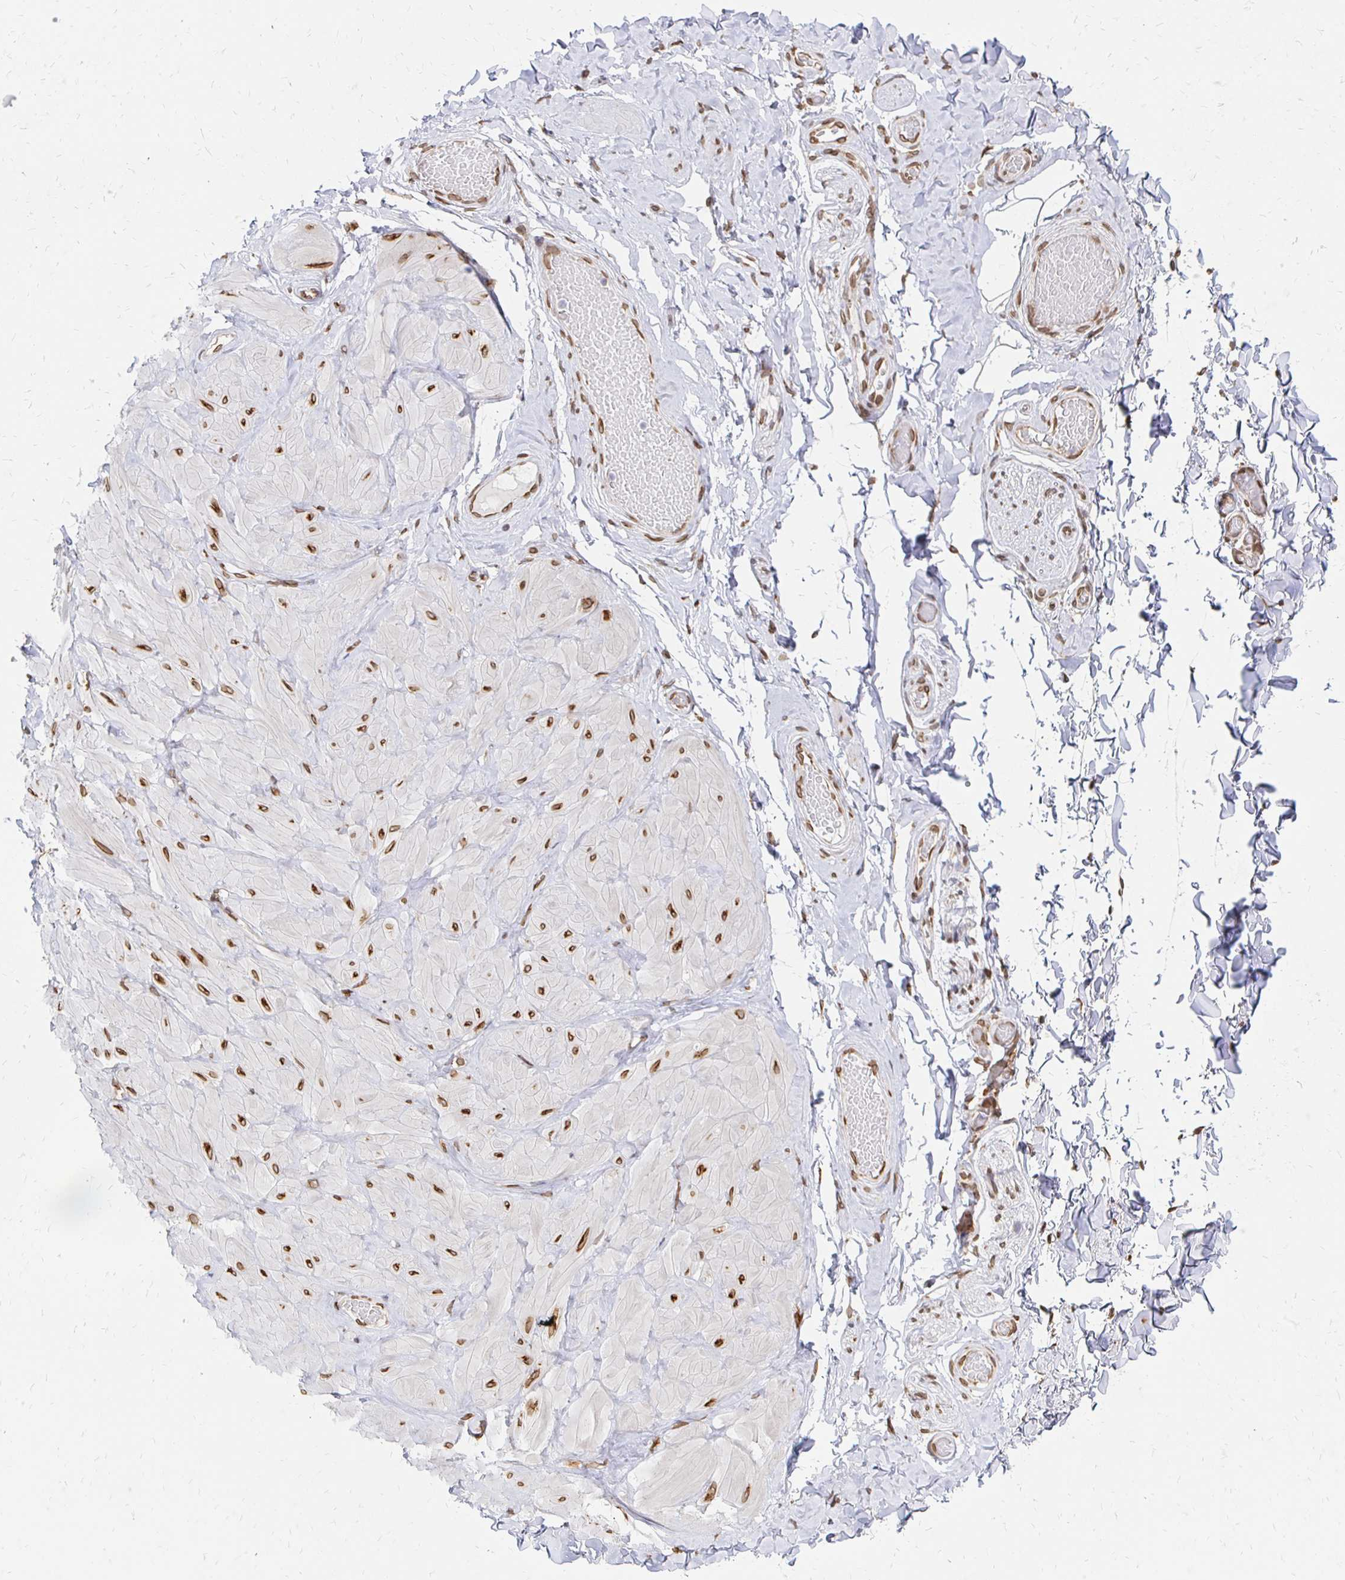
{"staining": {"intensity": "strong", "quantity": ">75%", "location": "cytoplasmic/membranous,nuclear"}, "tissue": "soft tissue", "cell_type": "Fibroblasts", "image_type": "normal", "snomed": [{"axis": "morphology", "description": "Normal tissue, NOS"}, {"axis": "topography", "description": "Soft tissue"}, {"axis": "topography", "description": "Adipose tissue"}, {"axis": "topography", "description": "Vascular tissue"}, {"axis": "topography", "description": "Peripheral nerve tissue"}], "caption": "Brown immunohistochemical staining in normal human soft tissue demonstrates strong cytoplasmic/membranous,nuclear expression in approximately >75% of fibroblasts. Immunohistochemistry stains the protein of interest in brown and the nuclei are stained blue.", "gene": "PELI3", "patient": {"sex": "male", "age": 29}}